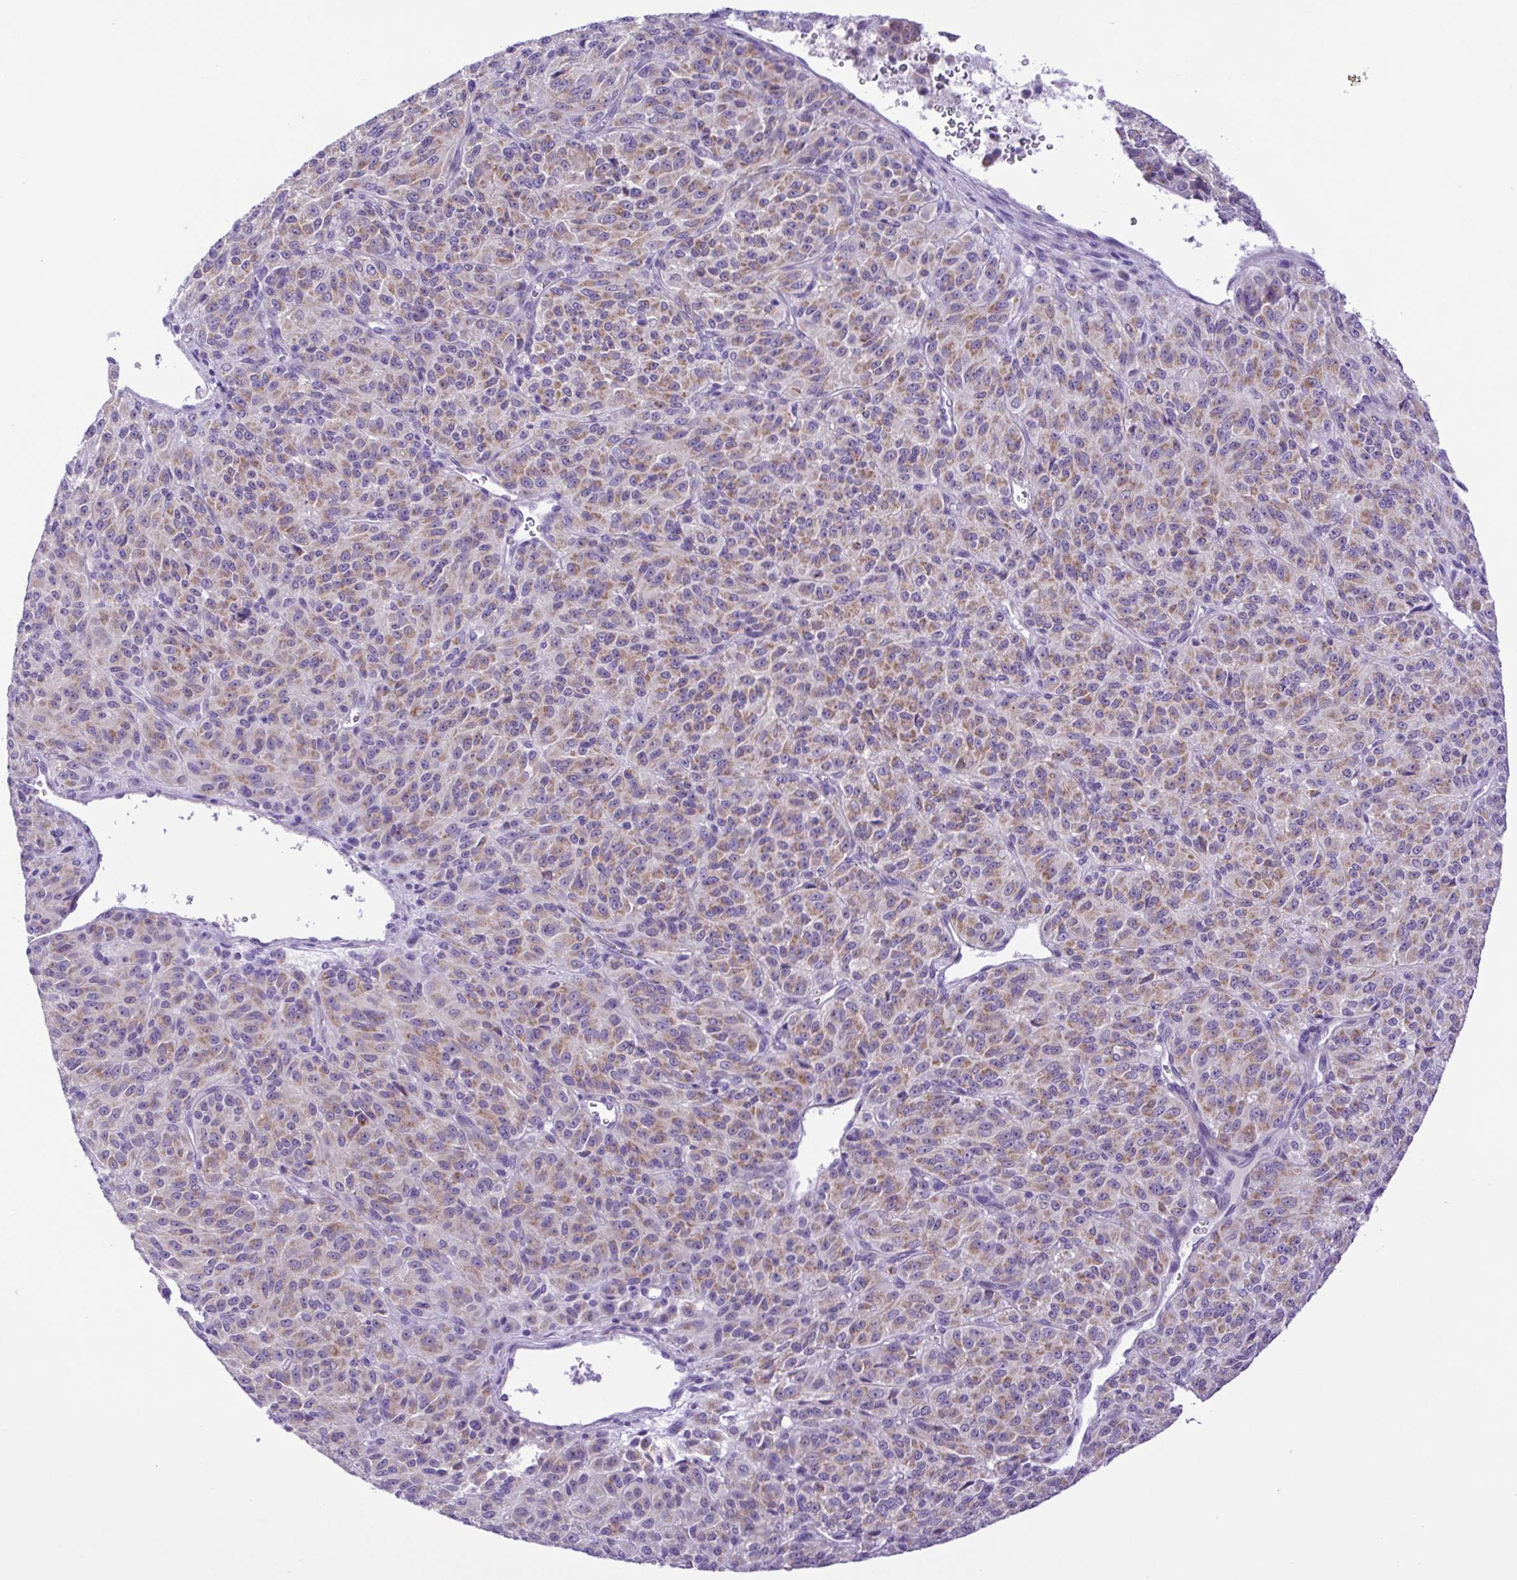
{"staining": {"intensity": "moderate", "quantity": "25%-75%", "location": "cytoplasmic/membranous"}, "tissue": "melanoma", "cell_type": "Tumor cells", "image_type": "cancer", "snomed": [{"axis": "morphology", "description": "Malignant melanoma, Metastatic site"}, {"axis": "topography", "description": "Brain"}], "caption": "The immunohistochemical stain shows moderate cytoplasmic/membranous staining in tumor cells of melanoma tissue.", "gene": "SYT1", "patient": {"sex": "female", "age": 56}}